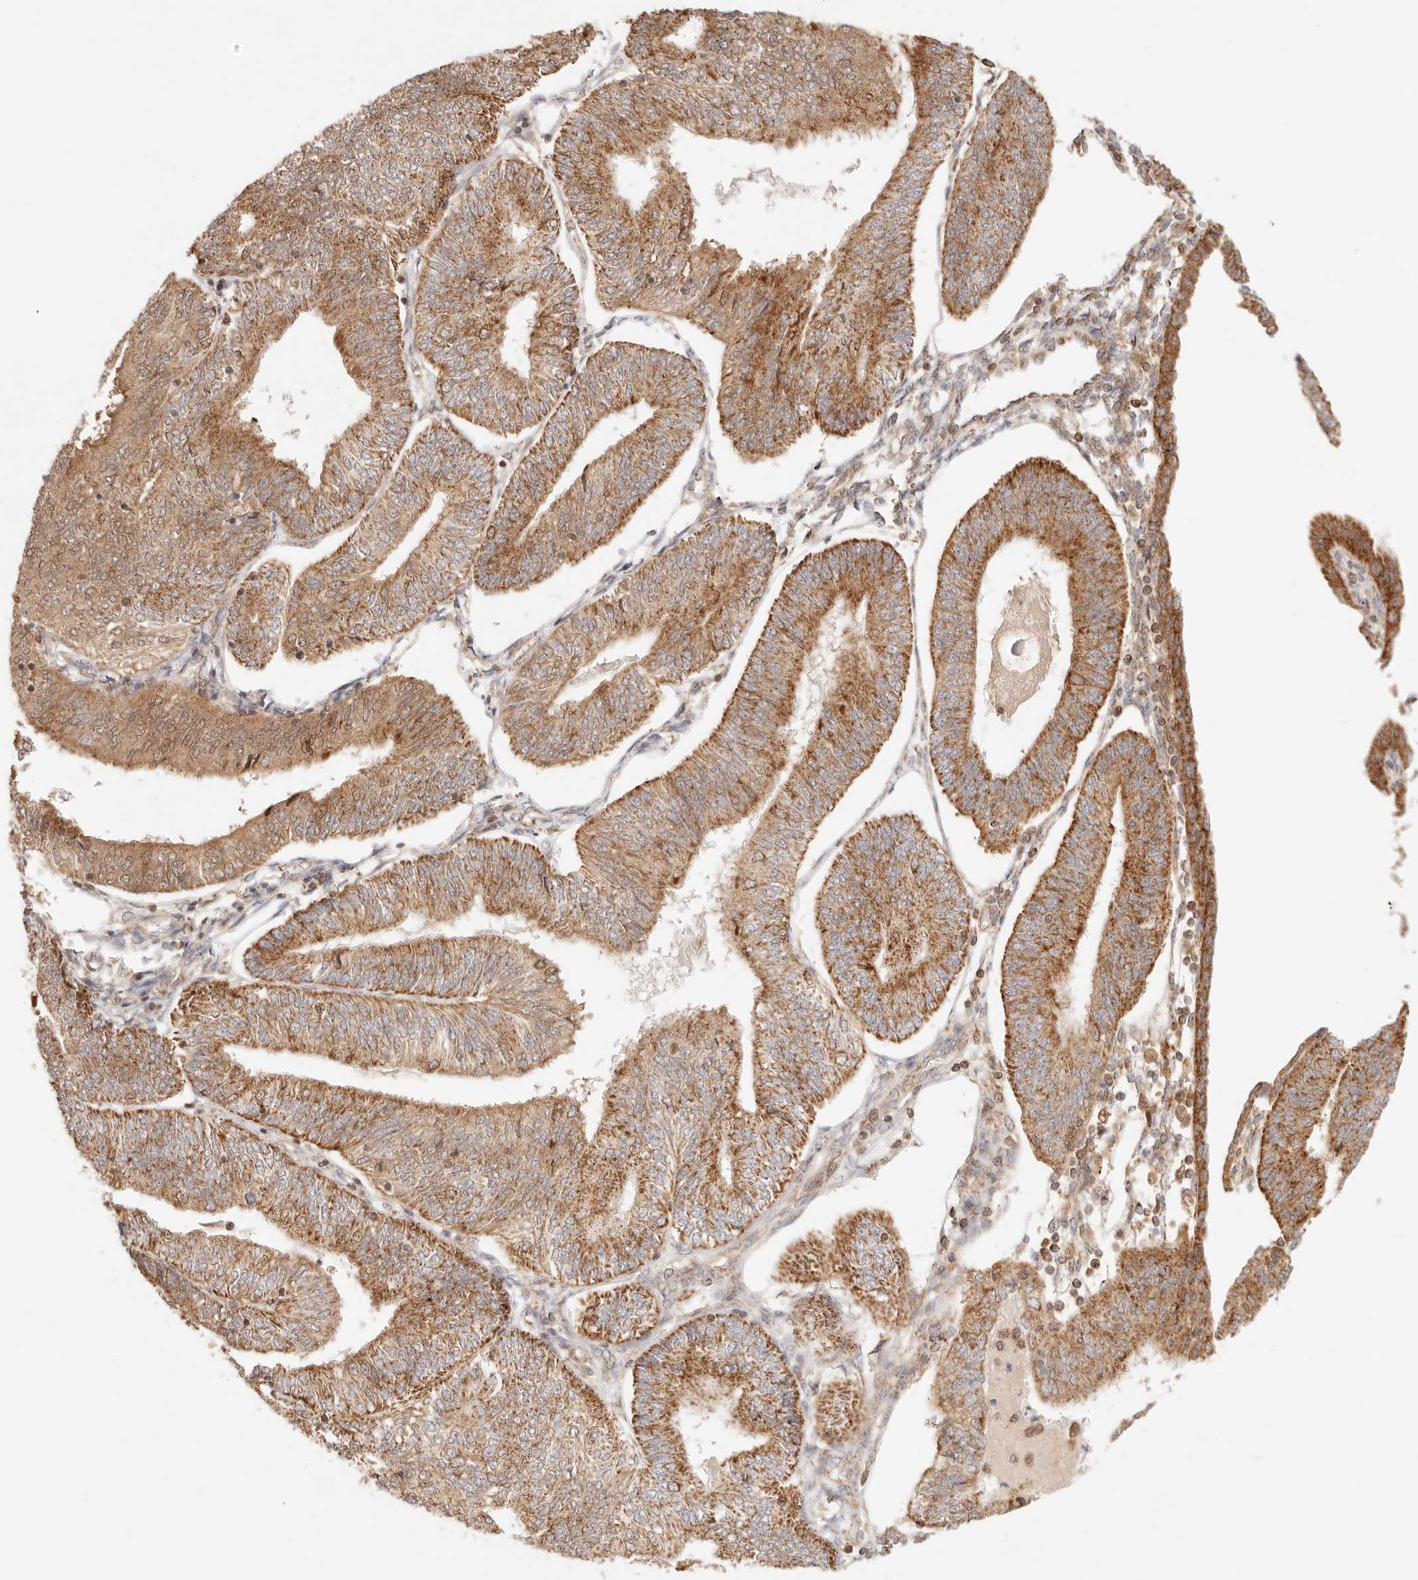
{"staining": {"intensity": "strong", "quantity": ">75%", "location": "cytoplasmic/membranous"}, "tissue": "endometrial cancer", "cell_type": "Tumor cells", "image_type": "cancer", "snomed": [{"axis": "morphology", "description": "Adenocarcinoma, NOS"}, {"axis": "topography", "description": "Endometrium"}], "caption": "Tumor cells show high levels of strong cytoplasmic/membranous staining in about >75% of cells in human endometrial adenocarcinoma.", "gene": "COA6", "patient": {"sex": "female", "age": 58}}